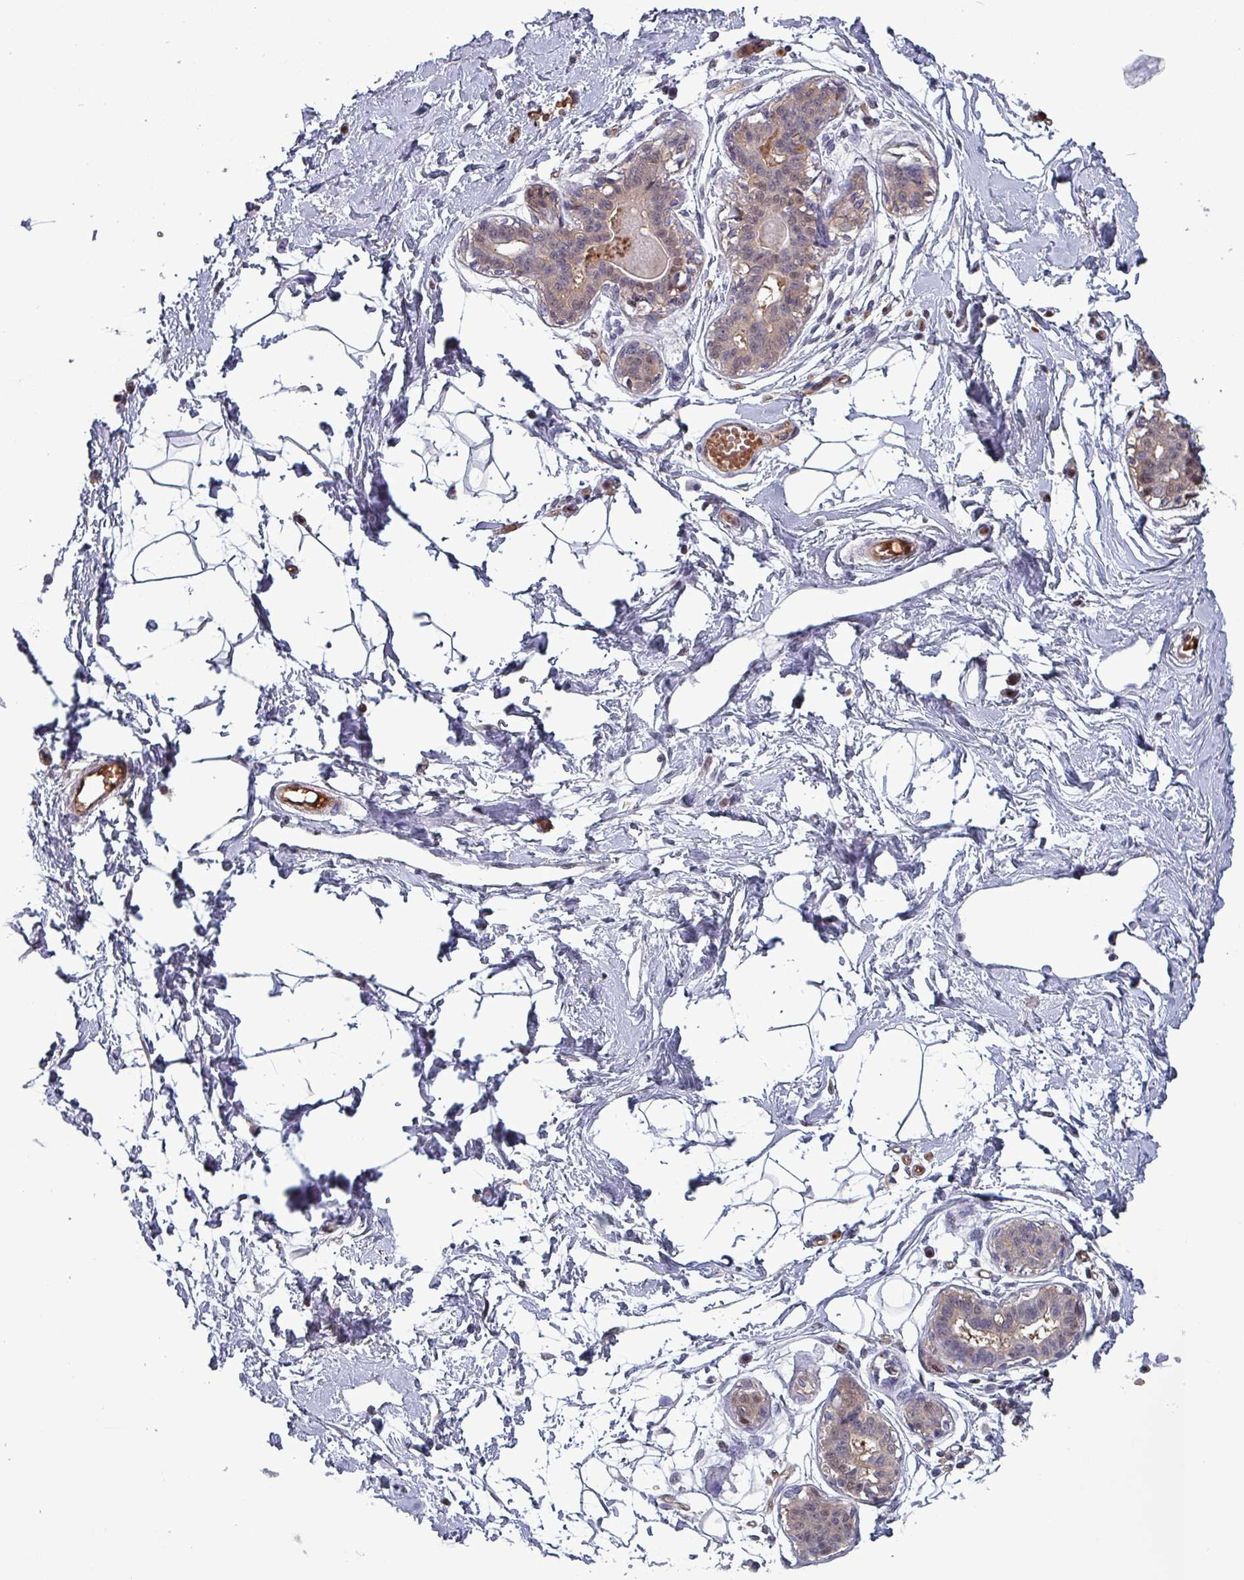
{"staining": {"intensity": "negative", "quantity": "none", "location": "none"}, "tissue": "breast", "cell_type": "Adipocytes", "image_type": "normal", "snomed": [{"axis": "morphology", "description": "Normal tissue, NOS"}, {"axis": "topography", "description": "Breast"}], "caption": "Immunohistochemical staining of benign breast displays no significant positivity in adipocytes.", "gene": "PSMB8", "patient": {"sex": "female", "age": 45}}